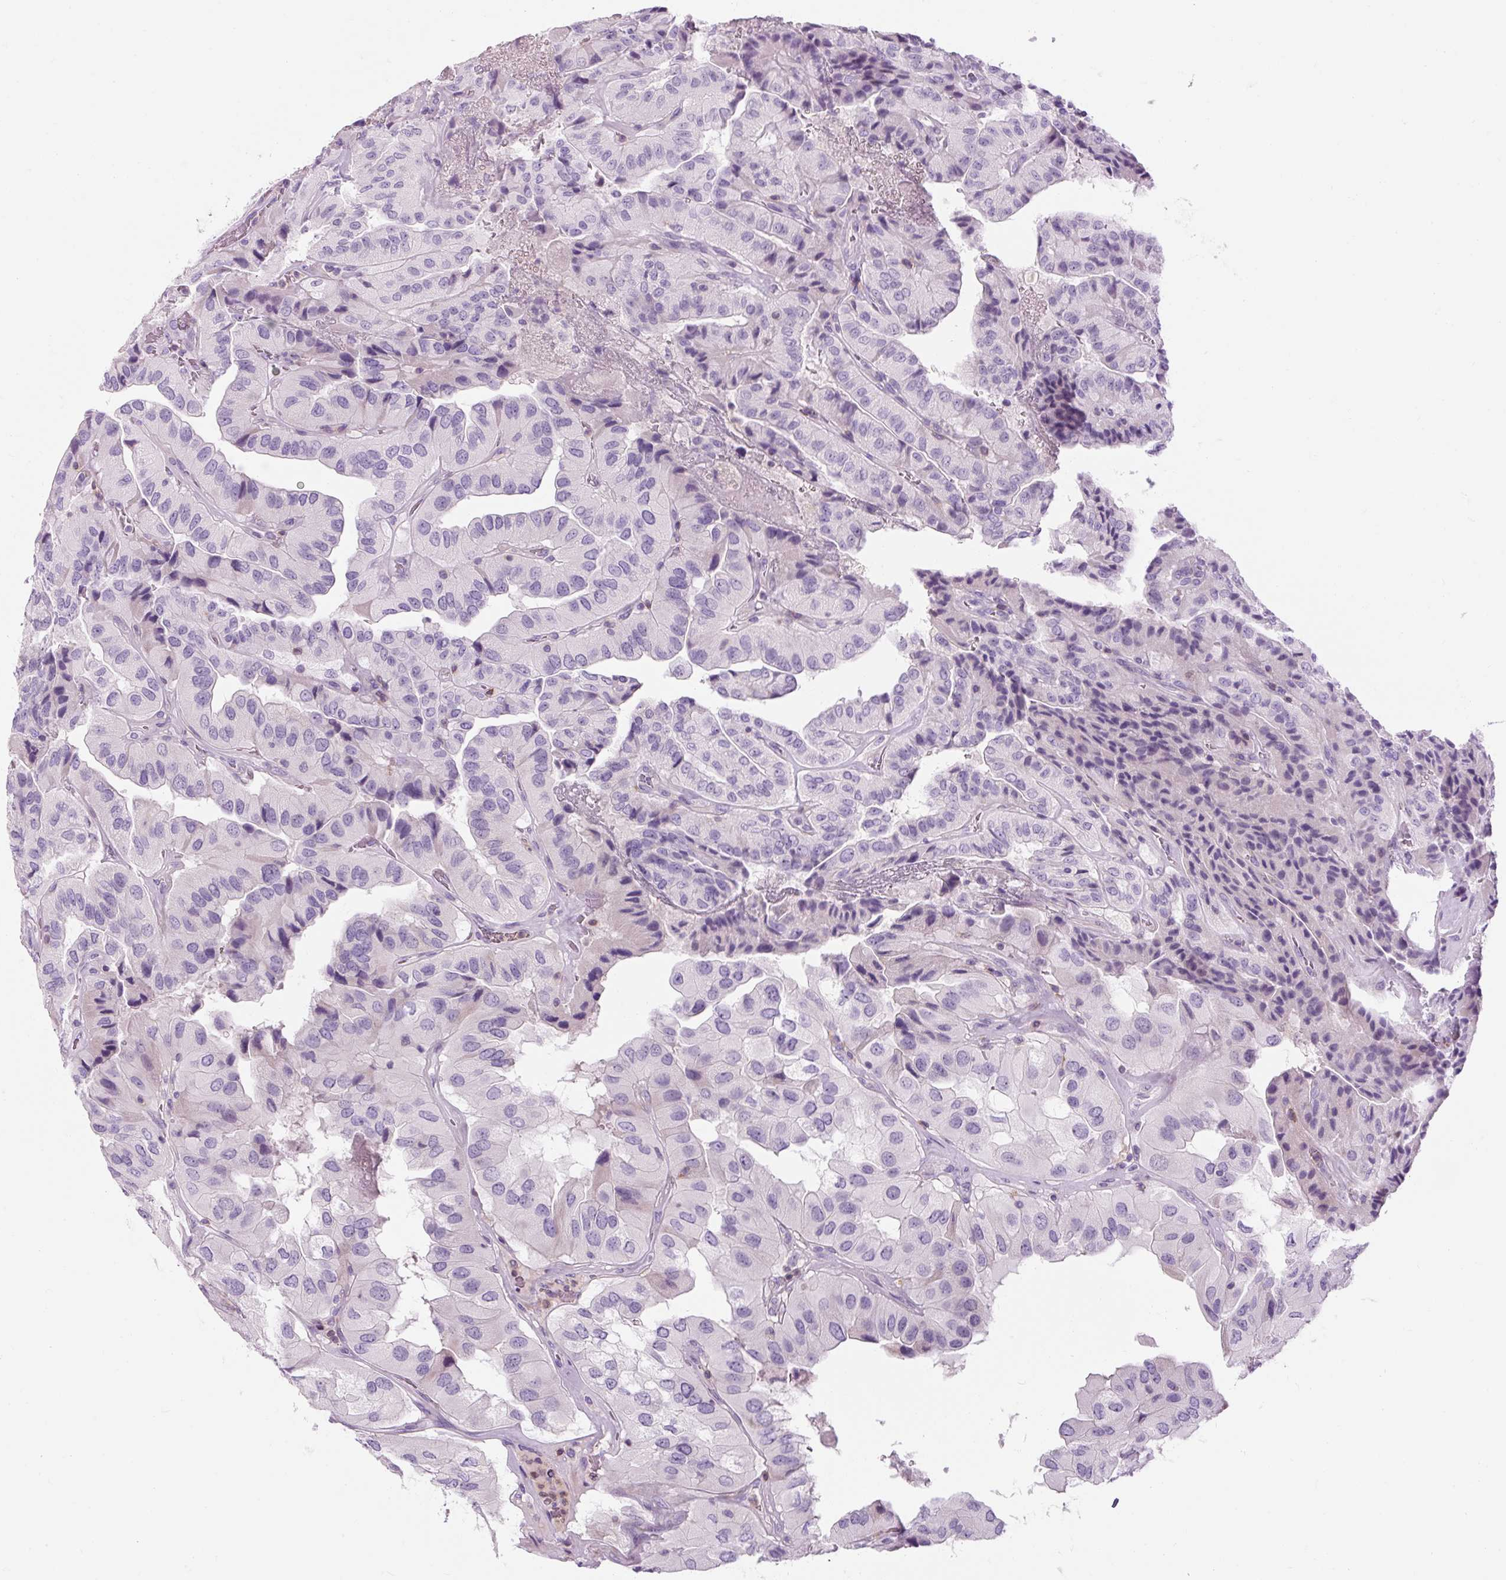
{"staining": {"intensity": "negative", "quantity": "none", "location": "none"}, "tissue": "thyroid cancer", "cell_type": "Tumor cells", "image_type": "cancer", "snomed": [{"axis": "morphology", "description": "Normal tissue, NOS"}, {"axis": "morphology", "description": "Papillary adenocarcinoma, NOS"}, {"axis": "topography", "description": "Thyroid gland"}], "caption": "This is an IHC image of human thyroid cancer. There is no staining in tumor cells.", "gene": "TIGD2", "patient": {"sex": "female", "age": 59}}